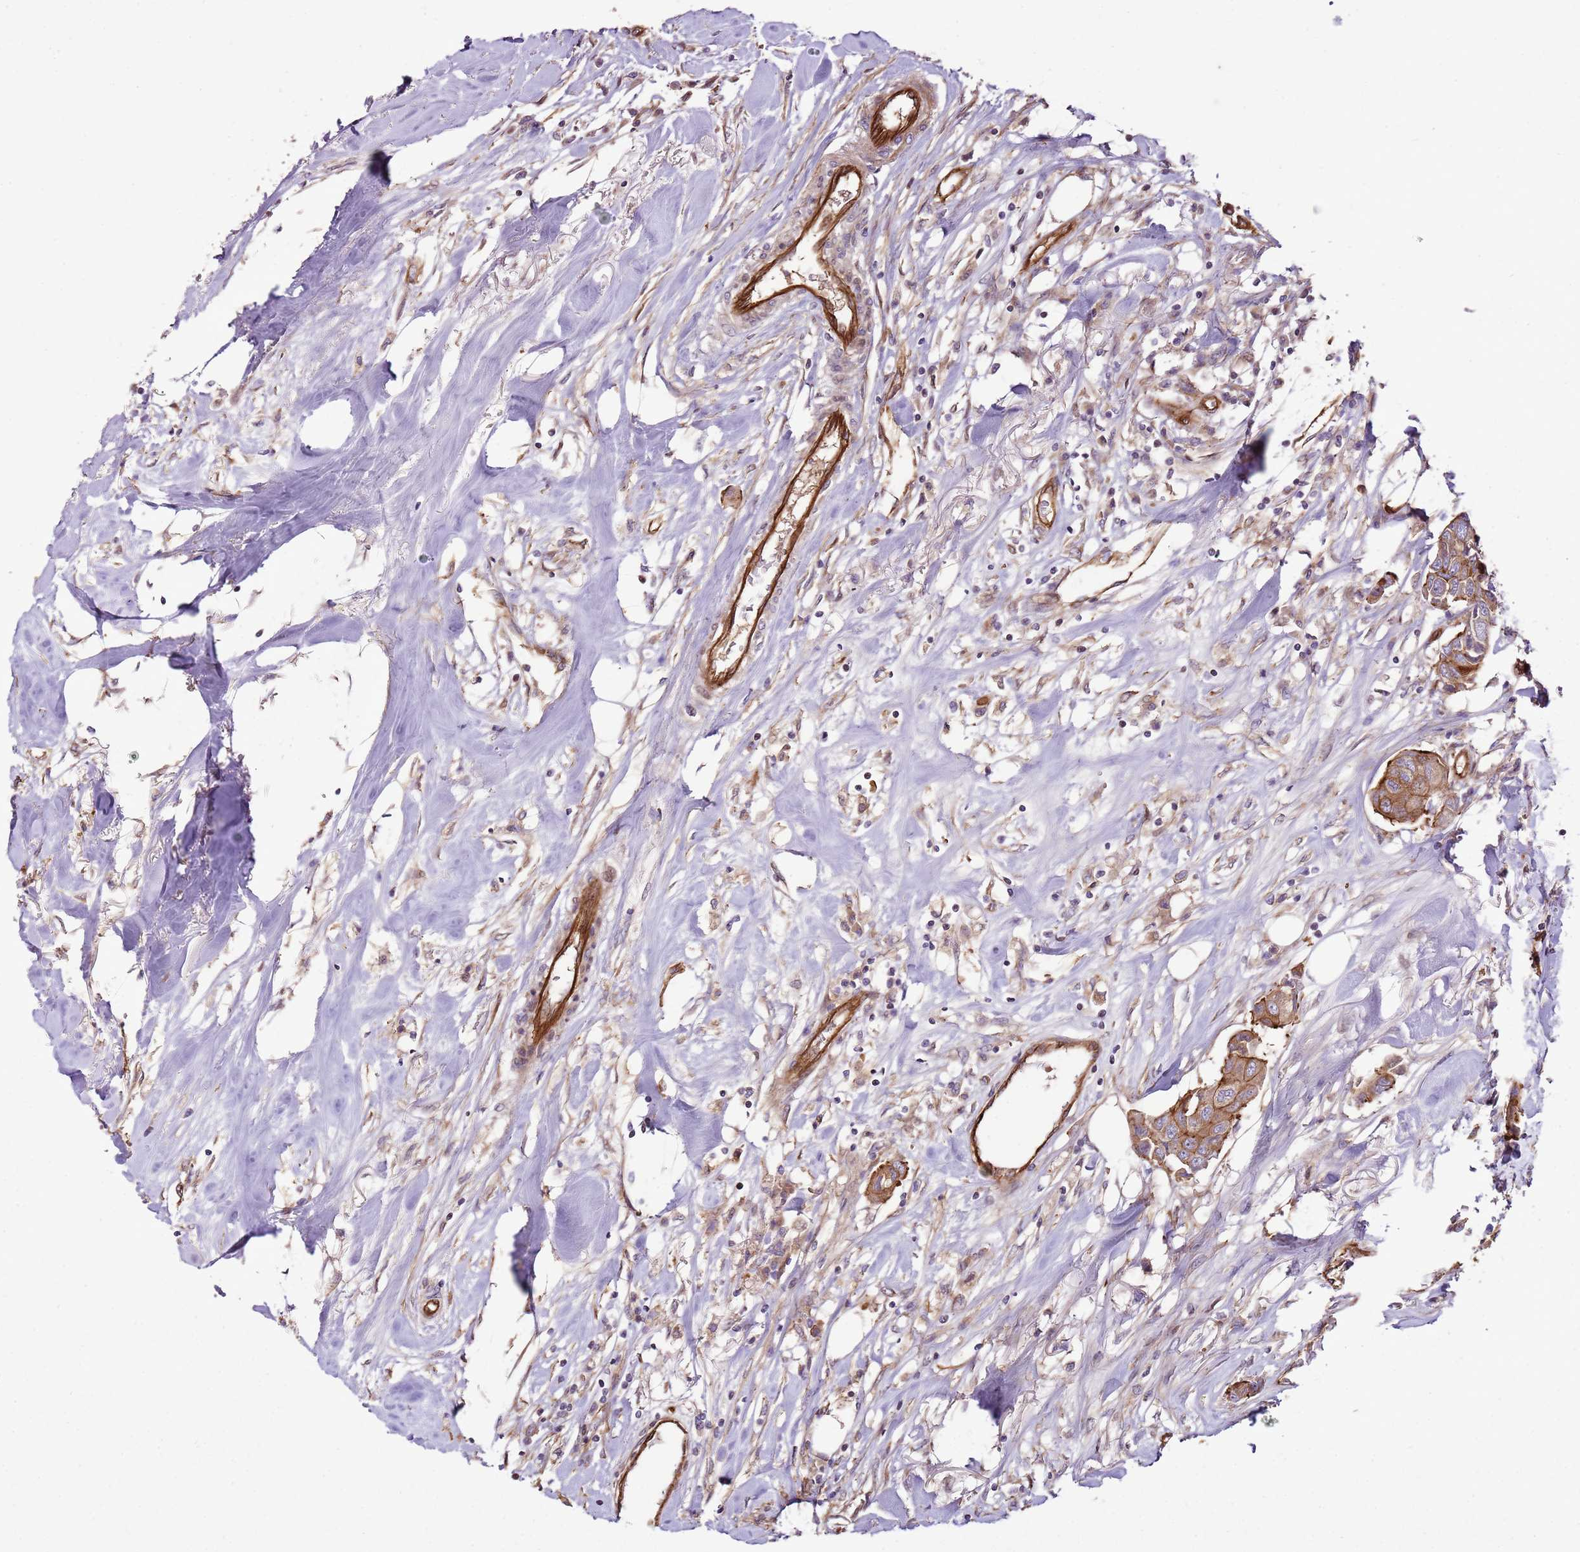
{"staining": {"intensity": "moderate", "quantity": ">75%", "location": "cytoplasmic/membranous"}, "tissue": "breast cancer", "cell_type": "Tumor cells", "image_type": "cancer", "snomed": [{"axis": "morphology", "description": "Duct carcinoma"}, {"axis": "topography", "description": "Breast"}], "caption": "Immunohistochemical staining of human breast cancer (infiltrating ductal carcinoma) reveals medium levels of moderate cytoplasmic/membranous expression in about >75% of tumor cells. The staining was performed using DAB, with brown indicating positive protein expression. Nuclei are stained blue with hematoxylin.", "gene": "ZNF827", "patient": {"sex": "female", "age": 80}}